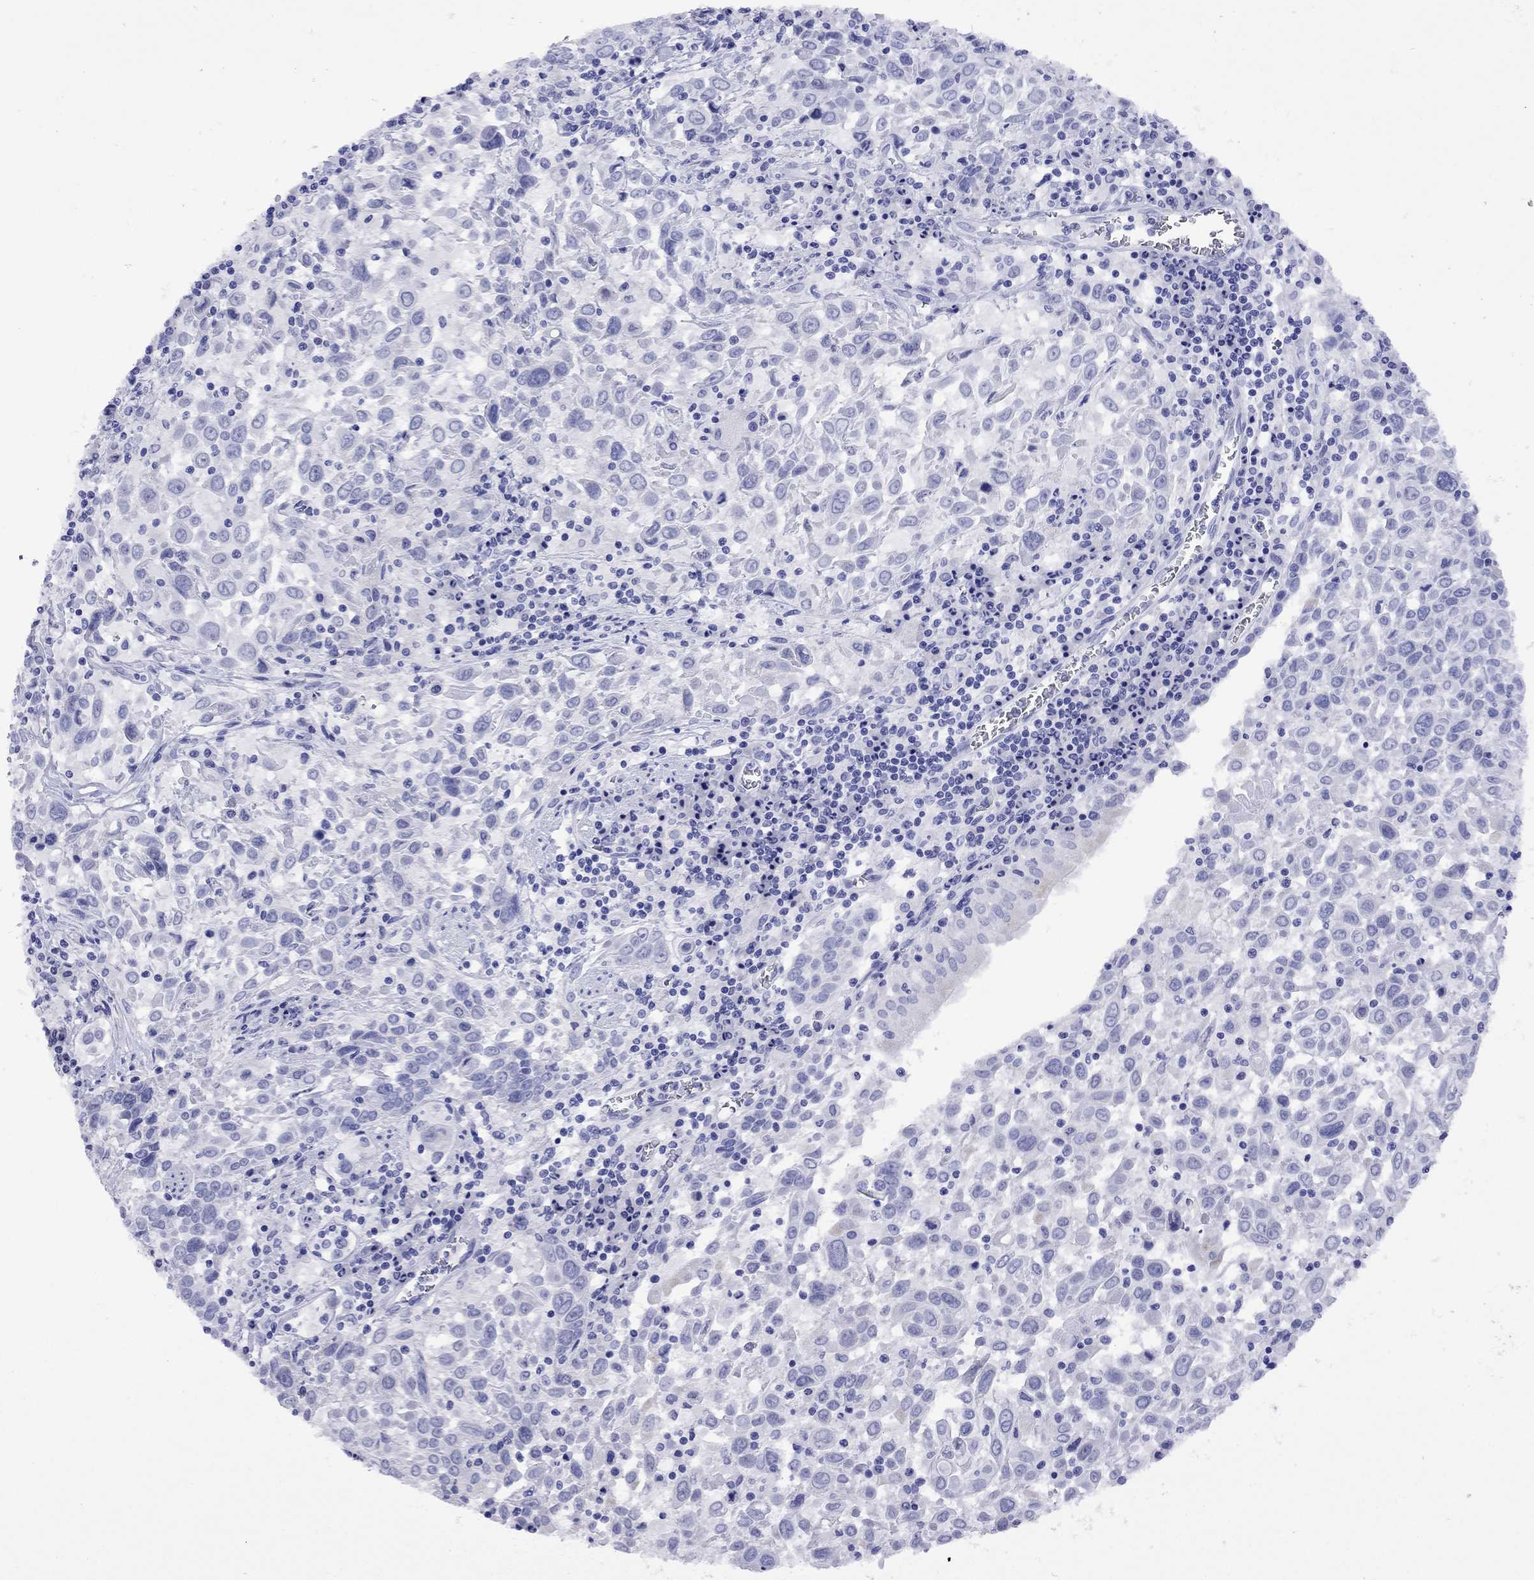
{"staining": {"intensity": "negative", "quantity": "none", "location": "none"}, "tissue": "lung cancer", "cell_type": "Tumor cells", "image_type": "cancer", "snomed": [{"axis": "morphology", "description": "Squamous cell carcinoma, NOS"}, {"axis": "topography", "description": "Lung"}], "caption": "An image of lung squamous cell carcinoma stained for a protein demonstrates no brown staining in tumor cells.", "gene": "FIGLA", "patient": {"sex": "male", "age": 57}}